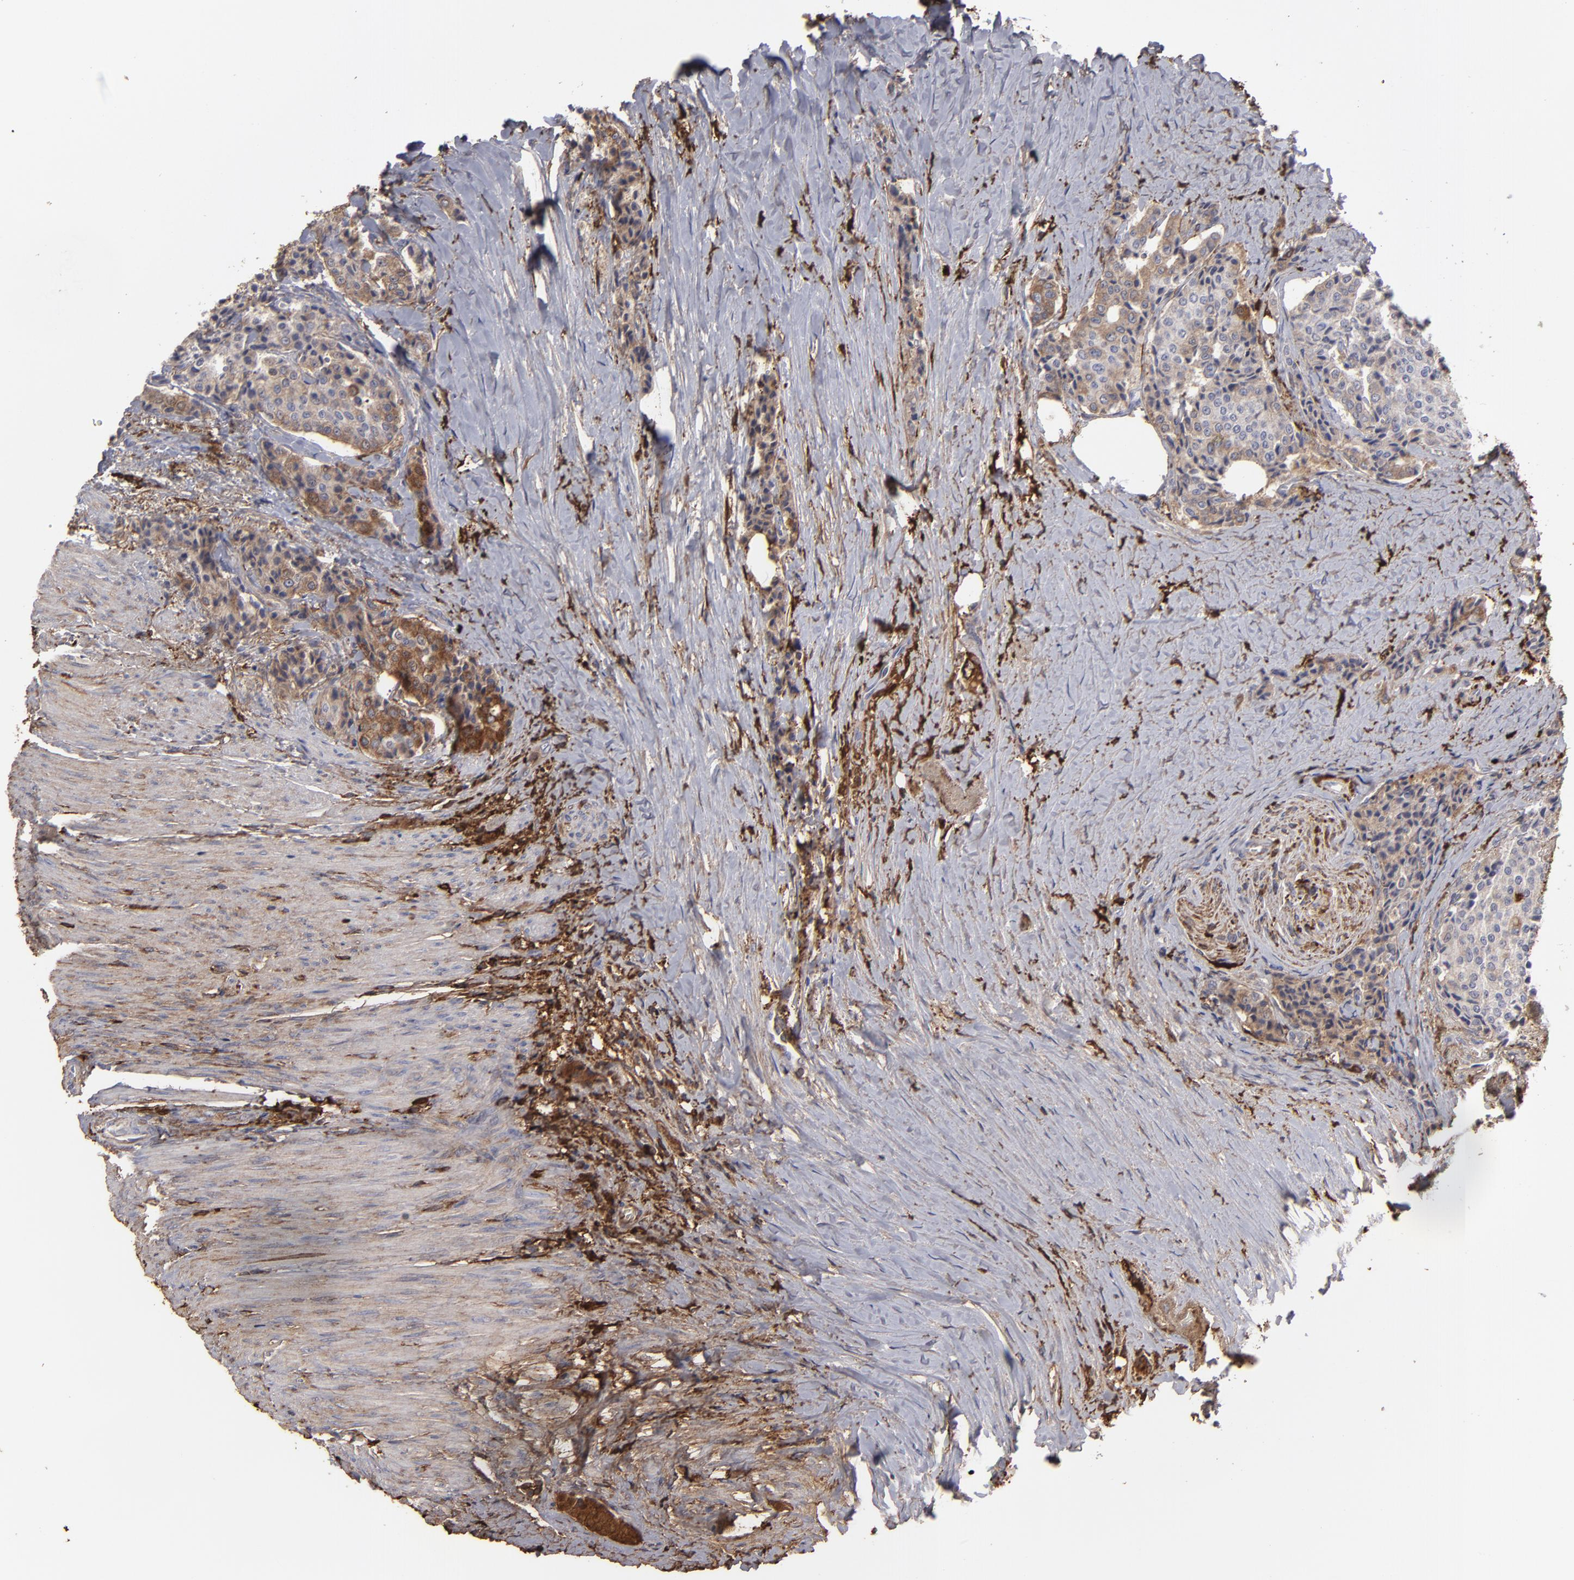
{"staining": {"intensity": "moderate", "quantity": ">75%", "location": "cytoplasmic/membranous"}, "tissue": "carcinoid", "cell_type": "Tumor cells", "image_type": "cancer", "snomed": [{"axis": "morphology", "description": "Carcinoid, malignant, NOS"}, {"axis": "topography", "description": "Colon"}], "caption": "Immunohistochemistry staining of malignant carcinoid, which demonstrates medium levels of moderate cytoplasmic/membranous staining in about >75% of tumor cells indicating moderate cytoplasmic/membranous protein positivity. The staining was performed using DAB (3,3'-diaminobenzidine) (brown) for protein detection and nuclei were counterstained in hematoxylin (blue).", "gene": "ODC1", "patient": {"sex": "female", "age": 61}}